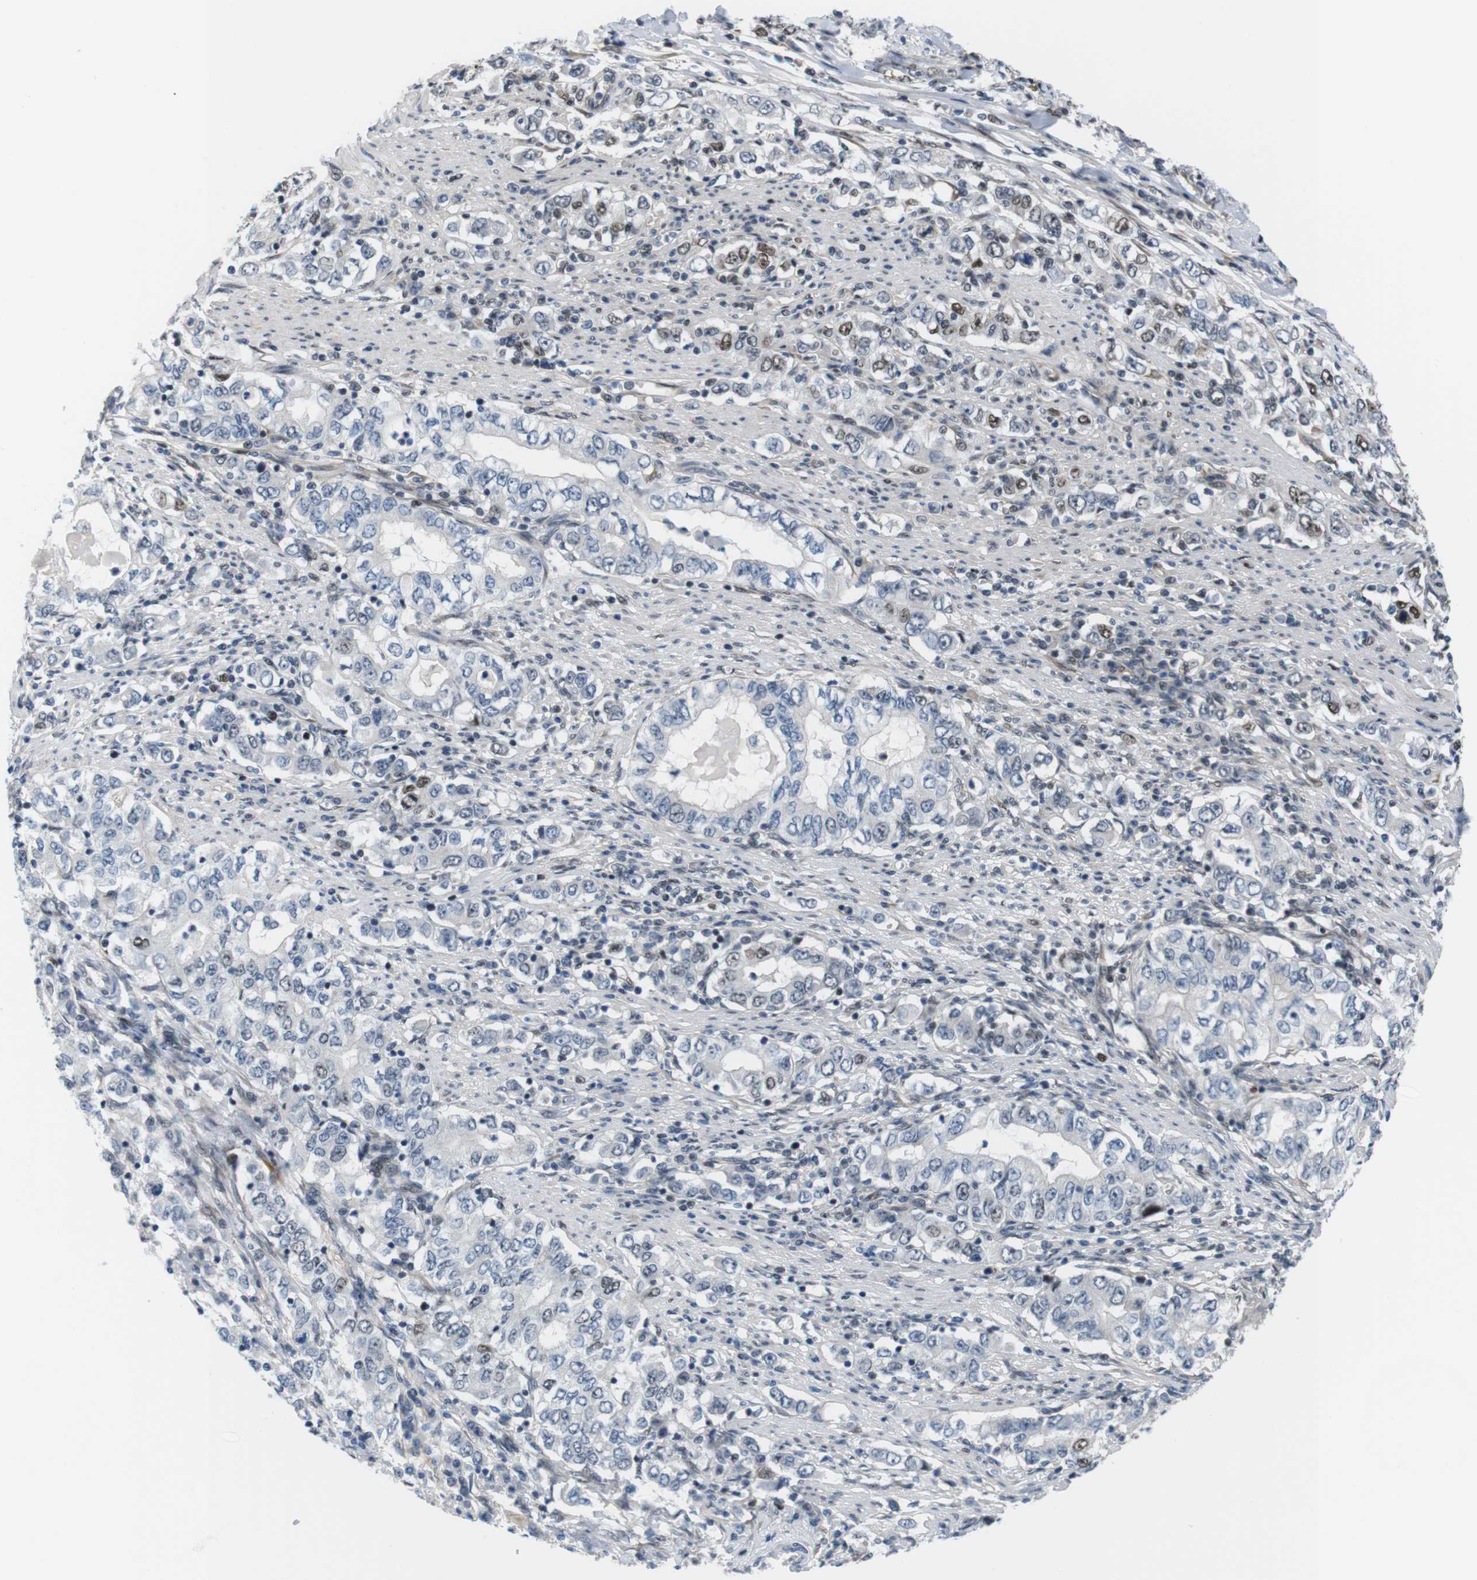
{"staining": {"intensity": "weak", "quantity": "25%-75%", "location": "nuclear"}, "tissue": "stomach cancer", "cell_type": "Tumor cells", "image_type": "cancer", "snomed": [{"axis": "morphology", "description": "Adenocarcinoma, NOS"}, {"axis": "topography", "description": "Stomach, lower"}], "caption": "Adenocarcinoma (stomach) stained with a protein marker reveals weak staining in tumor cells.", "gene": "SMCO2", "patient": {"sex": "female", "age": 72}}